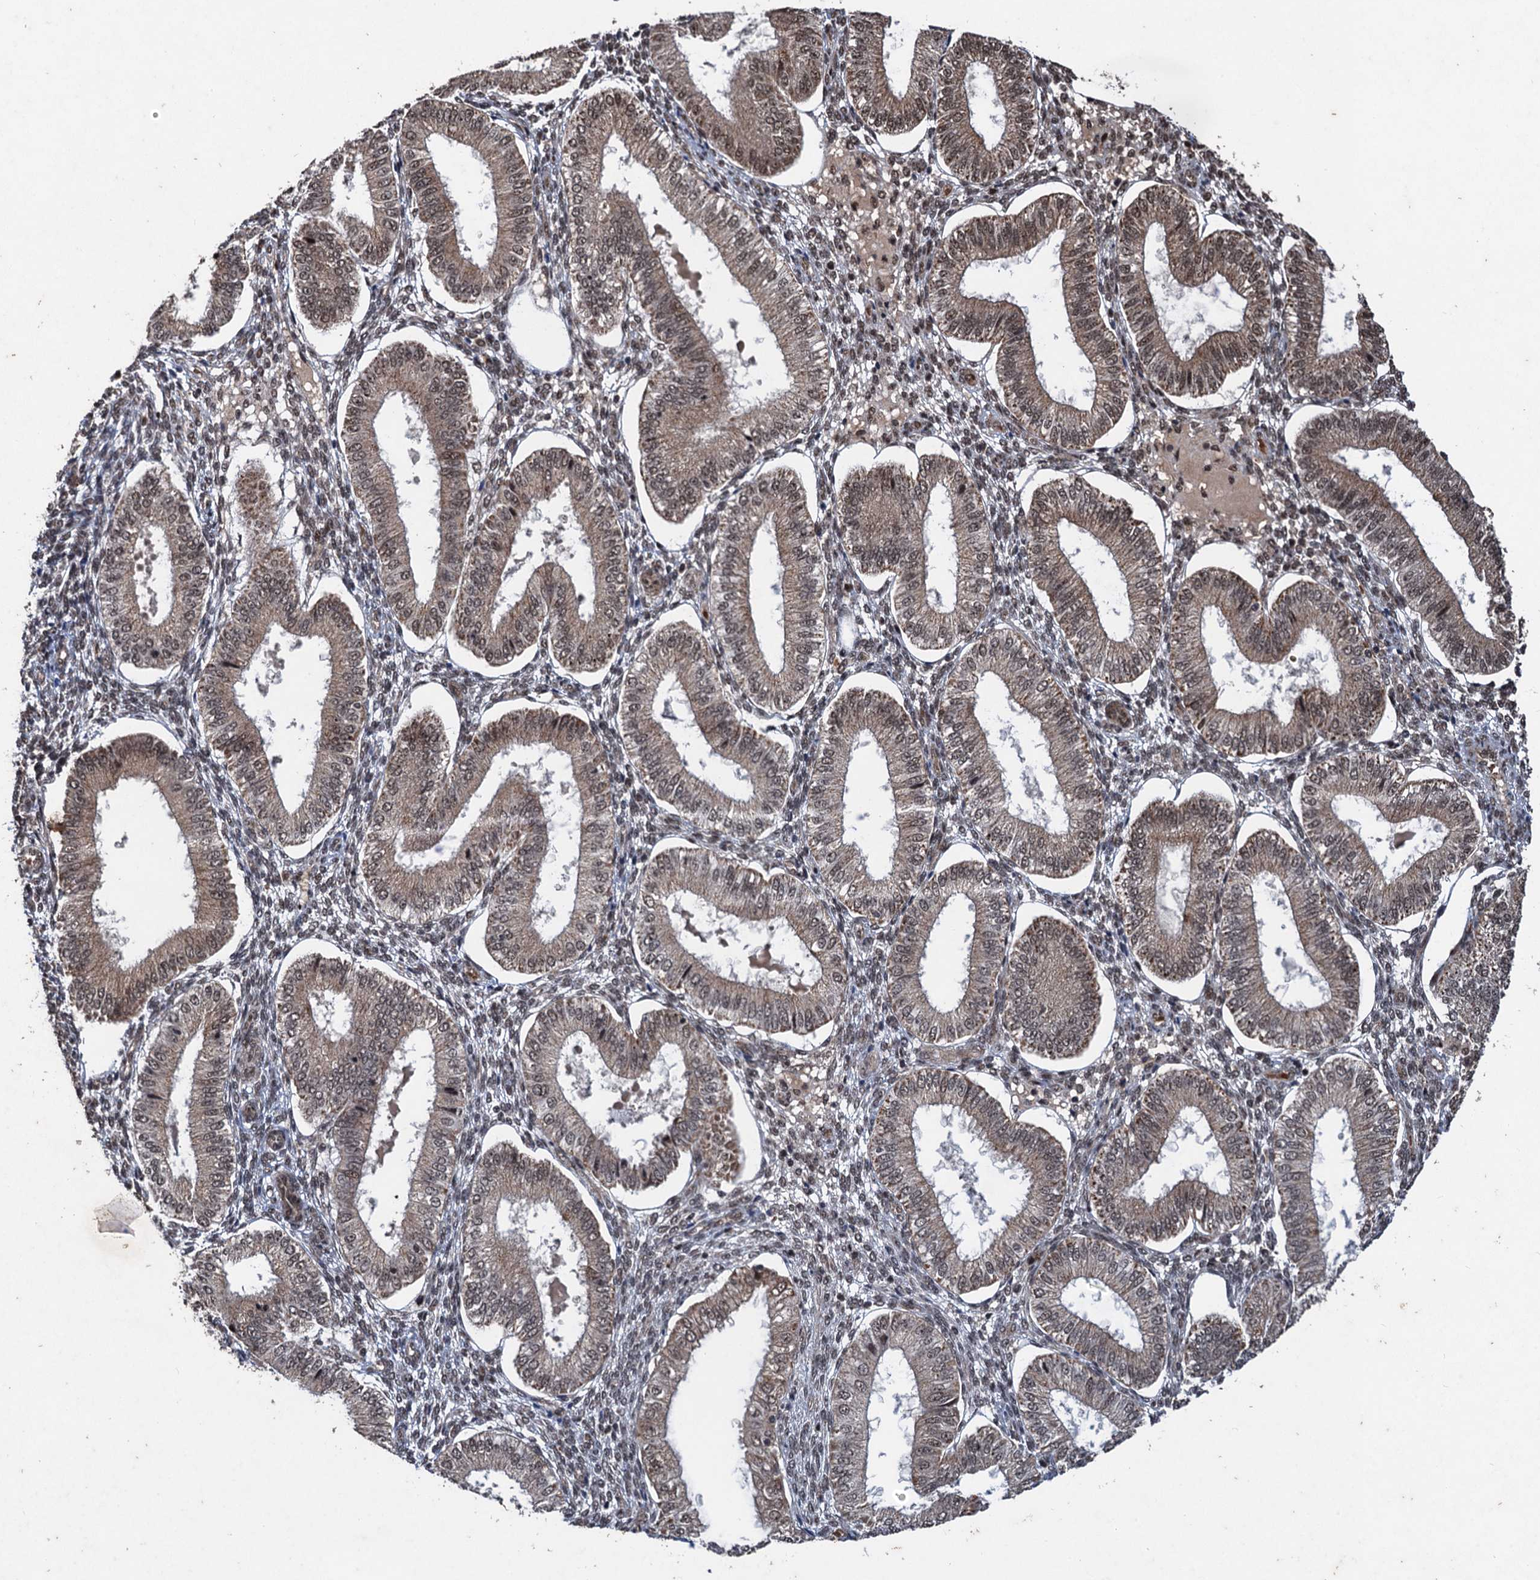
{"staining": {"intensity": "moderate", "quantity": "<25%", "location": "cytoplasmic/membranous"}, "tissue": "endometrium", "cell_type": "Cells in endometrial stroma", "image_type": "normal", "snomed": [{"axis": "morphology", "description": "Normal tissue, NOS"}, {"axis": "topography", "description": "Endometrium"}], "caption": "Cells in endometrial stroma demonstrate low levels of moderate cytoplasmic/membranous staining in about <25% of cells in benign human endometrium. The staining was performed using DAB (3,3'-diaminobenzidine), with brown indicating positive protein expression. Nuclei are stained blue with hematoxylin.", "gene": "REP15", "patient": {"sex": "female", "age": 39}}